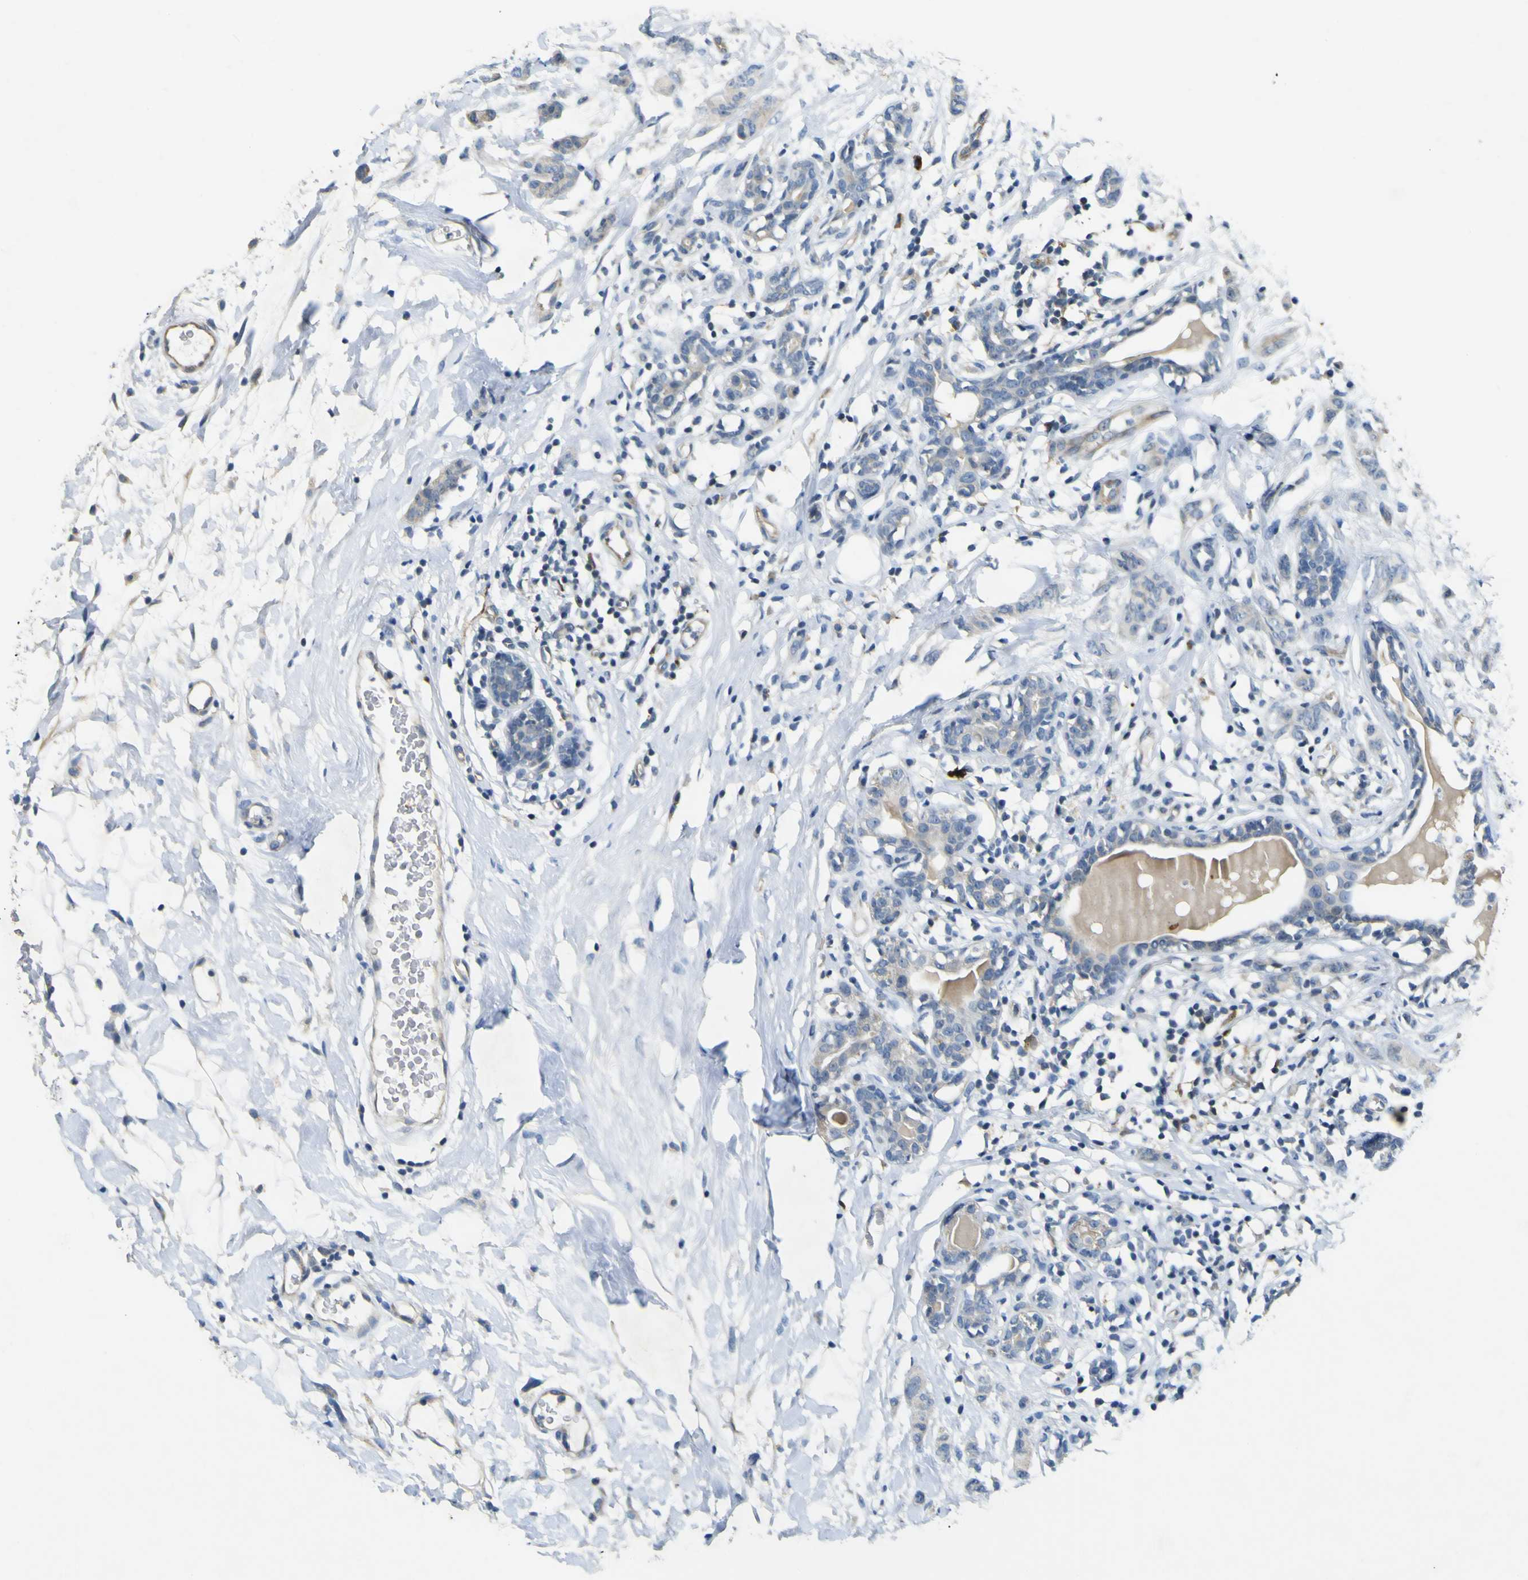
{"staining": {"intensity": "weak", "quantity": "<25%", "location": "cytoplasmic/membranous"}, "tissue": "breast cancer", "cell_type": "Tumor cells", "image_type": "cancer", "snomed": [{"axis": "morphology", "description": "Normal tissue, NOS"}, {"axis": "morphology", "description": "Duct carcinoma"}, {"axis": "topography", "description": "Breast"}], "caption": "A photomicrograph of breast cancer stained for a protein exhibits no brown staining in tumor cells.", "gene": "LDLR", "patient": {"sex": "female", "age": 40}}